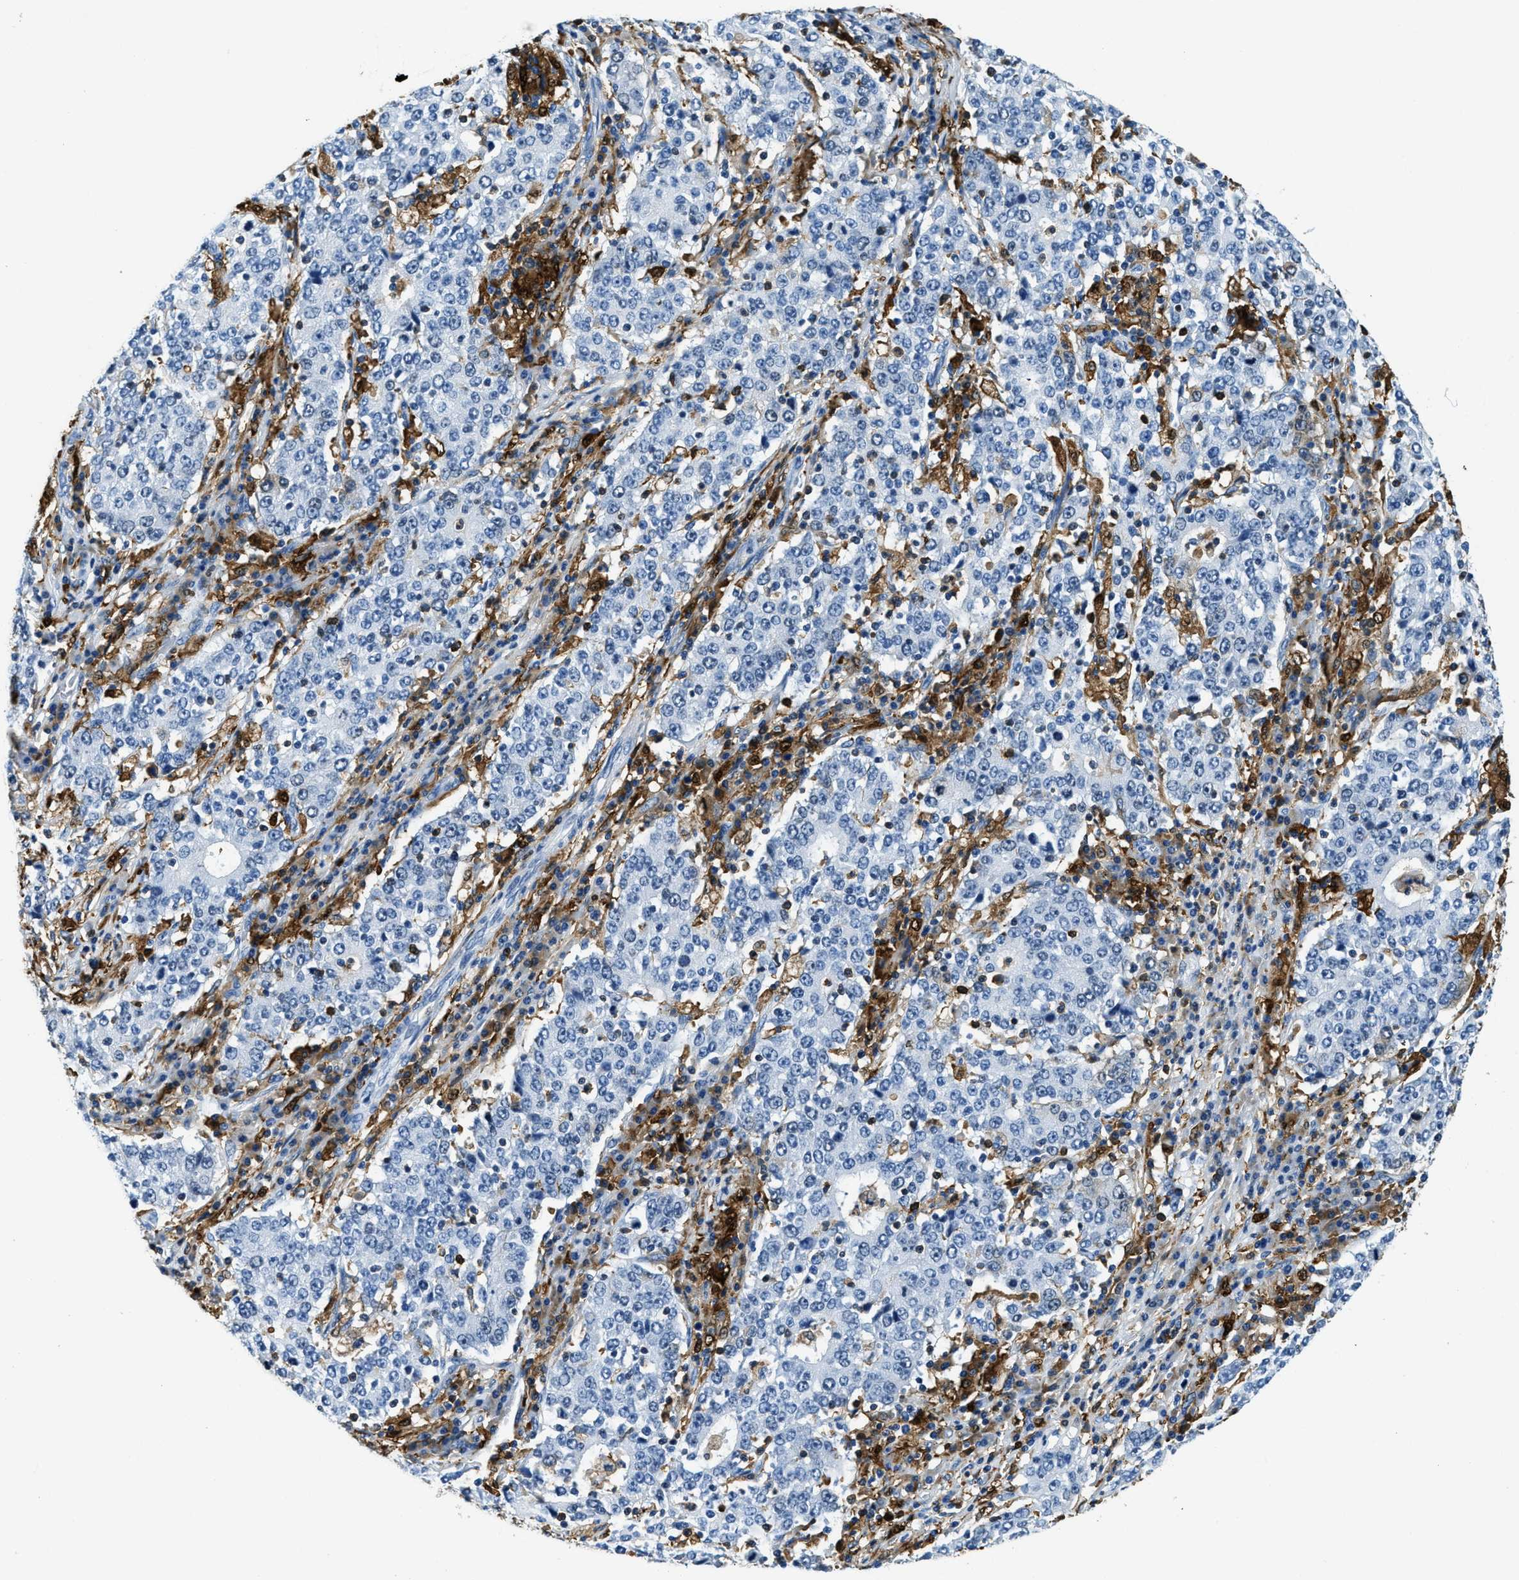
{"staining": {"intensity": "negative", "quantity": "none", "location": "none"}, "tissue": "stomach cancer", "cell_type": "Tumor cells", "image_type": "cancer", "snomed": [{"axis": "morphology", "description": "Adenocarcinoma, NOS"}, {"axis": "topography", "description": "Stomach"}], "caption": "A photomicrograph of stomach adenocarcinoma stained for a protein reveals no brown staining in tumor cells. (DAB immunohistochemistry, high magnification).", "gene": "CAPG", "patient": {"sex": "male", "age": 59}}